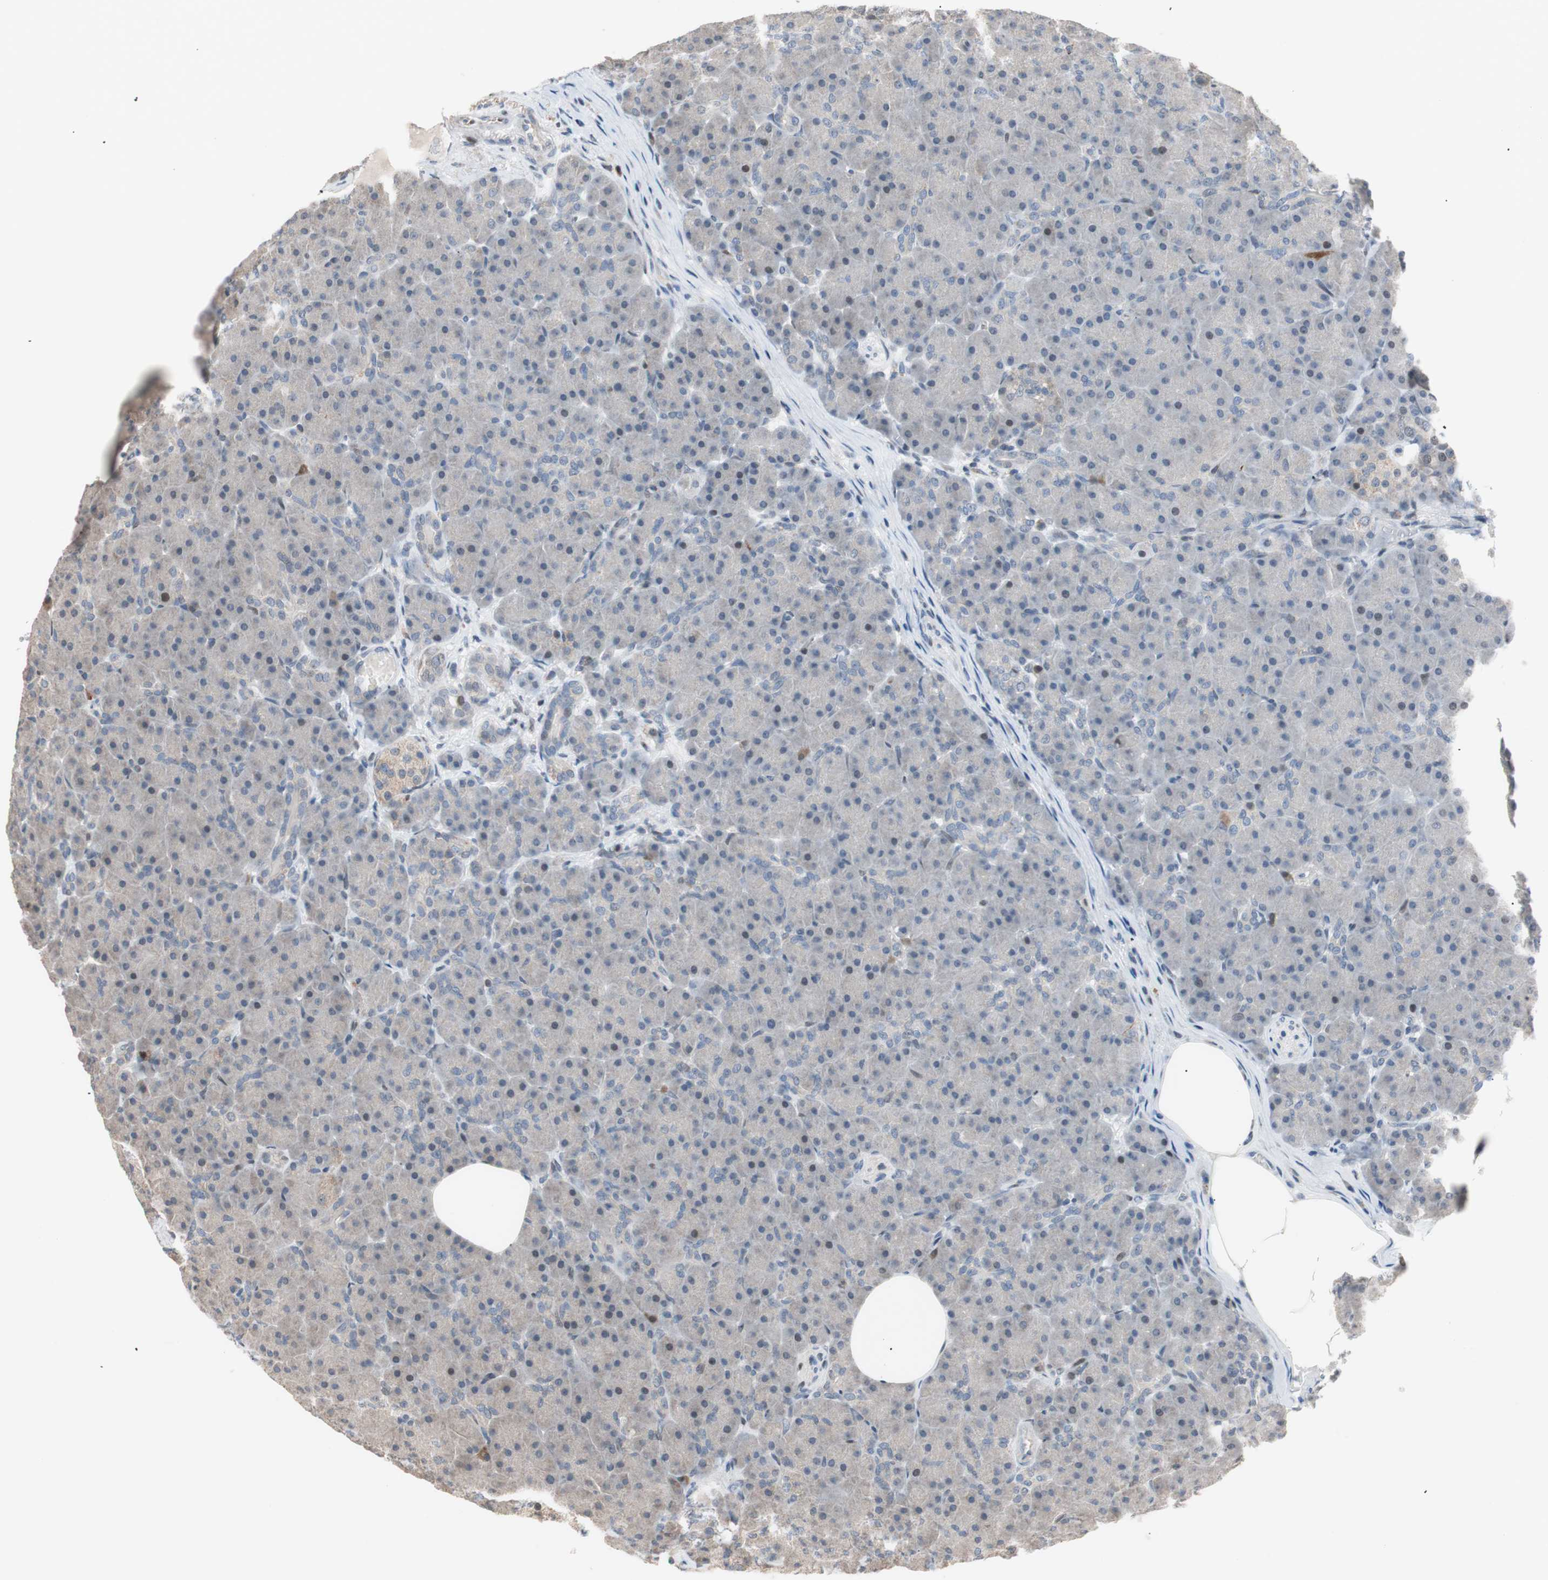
{"staining": {"intensity": "moderate", "quantity": "<25%", "location": "nuclear"}, "tissue": "pancreas", "cell_type": "Exocrine glandular cells", "image_type": "normal", "snomed": [{"axis": "morphology", "description": "Normal tissue, NOS"}, {"axis": "topography", "description": "Pancreas"}], "caption": "IHC histopathology image of normal human pancreas stained for a protein (brown), which demonstrates low levels of moderate nuclear expression in about <25% of exocrine glandular cells.", "gene": "POLH", "patient": {"sex": "male", "age": 66}}